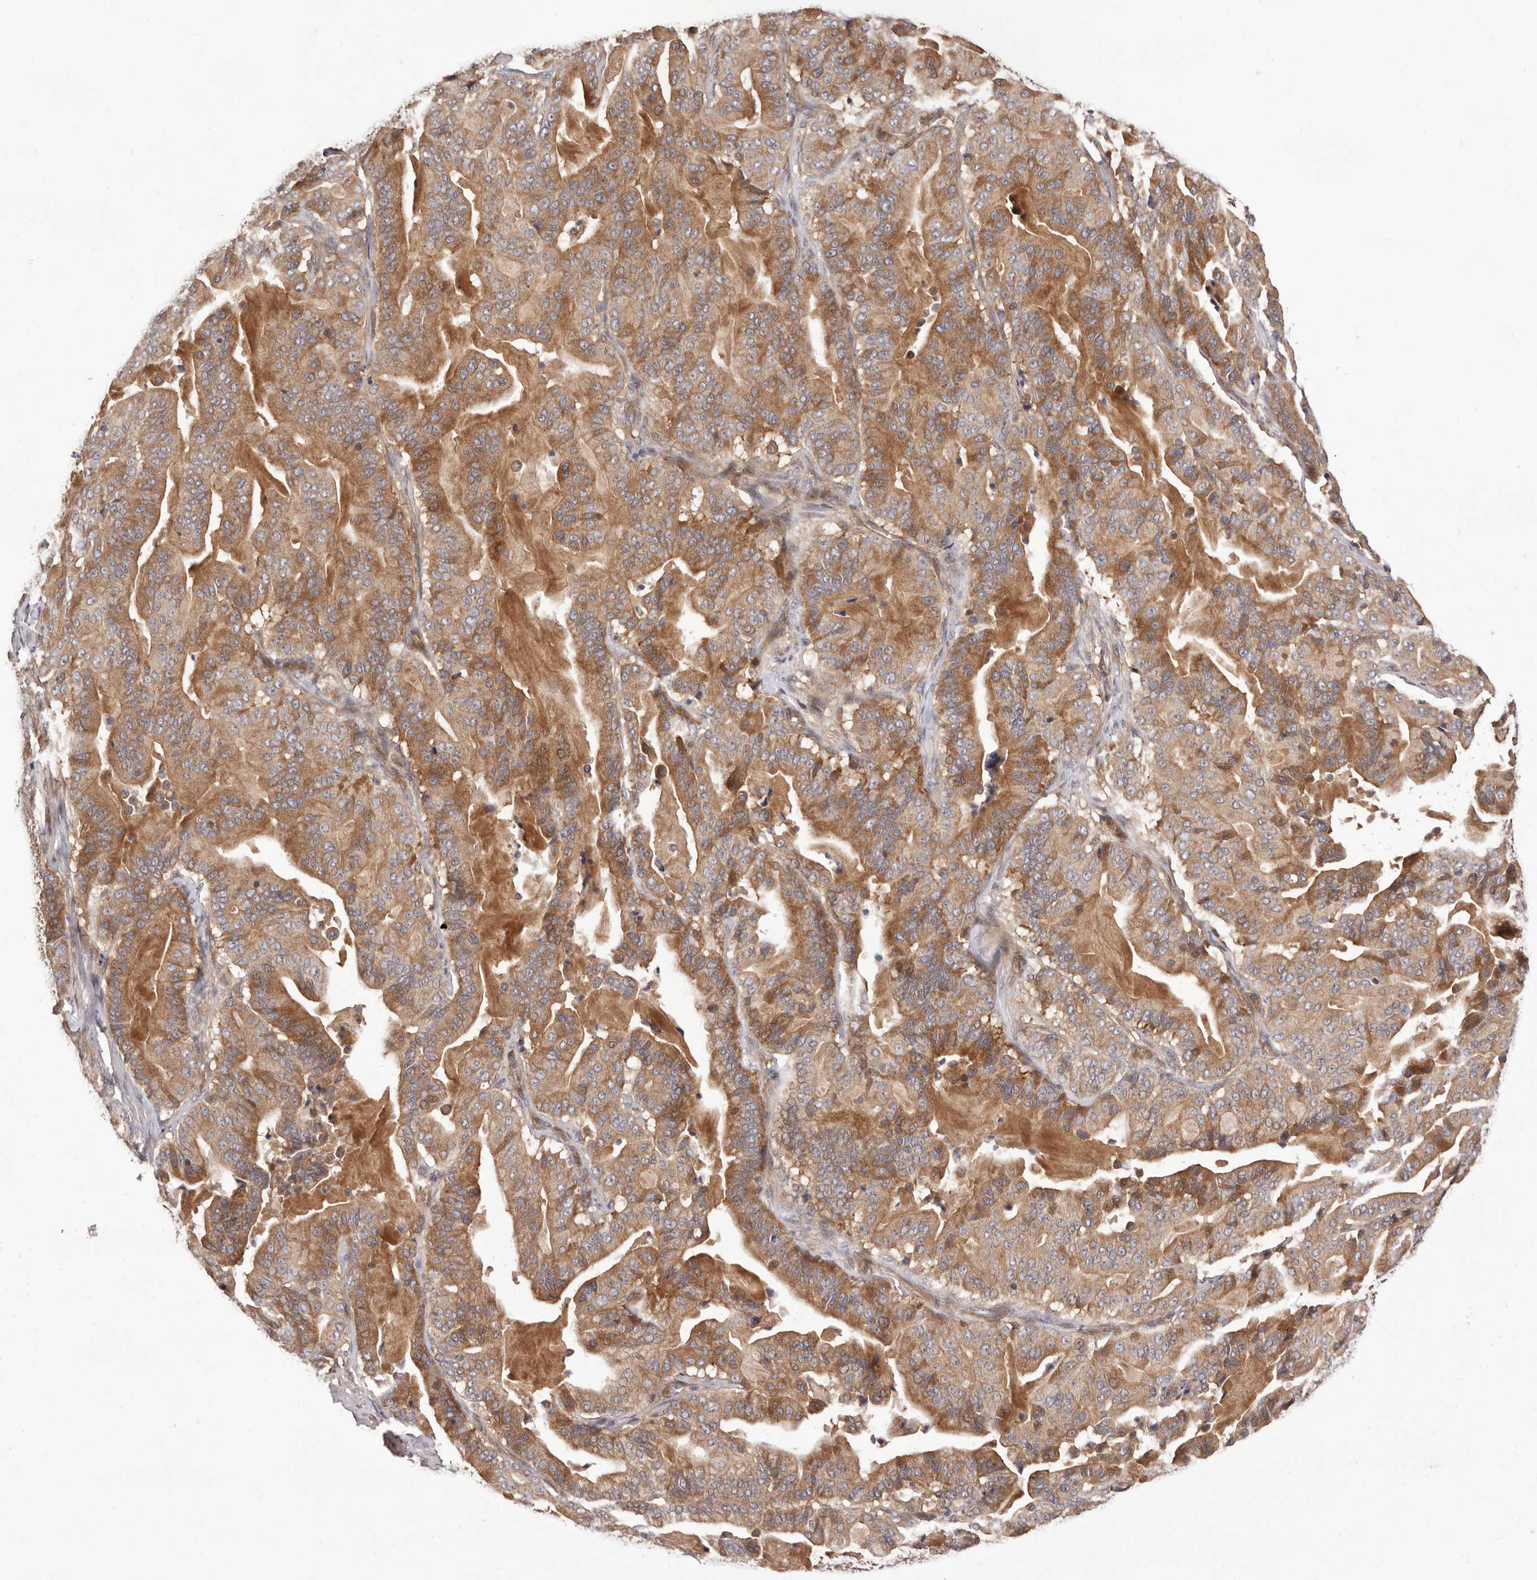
{"staining": {"intensity": "moderate", "quantity": ">75%", "location": "cytoplasmic/membranous"}, "tissue": "pancreatic cancer", "cell_type": "Tumor cells", "image_type": "cancer", "snomed": [{"axis": "morphology", "description": "Adenocarcinoma, NOS"}, {"axis": "topography", "description": "Pancreas"}], "caption": "Protein positivity by immunohistochemistry exhibits moderate cytoplasmic/membranous positivity in about >75% of tumor cells in pancreatic cancer.", "gene": "DOP1A", "patient": {"sex": "male", "age": 63}}